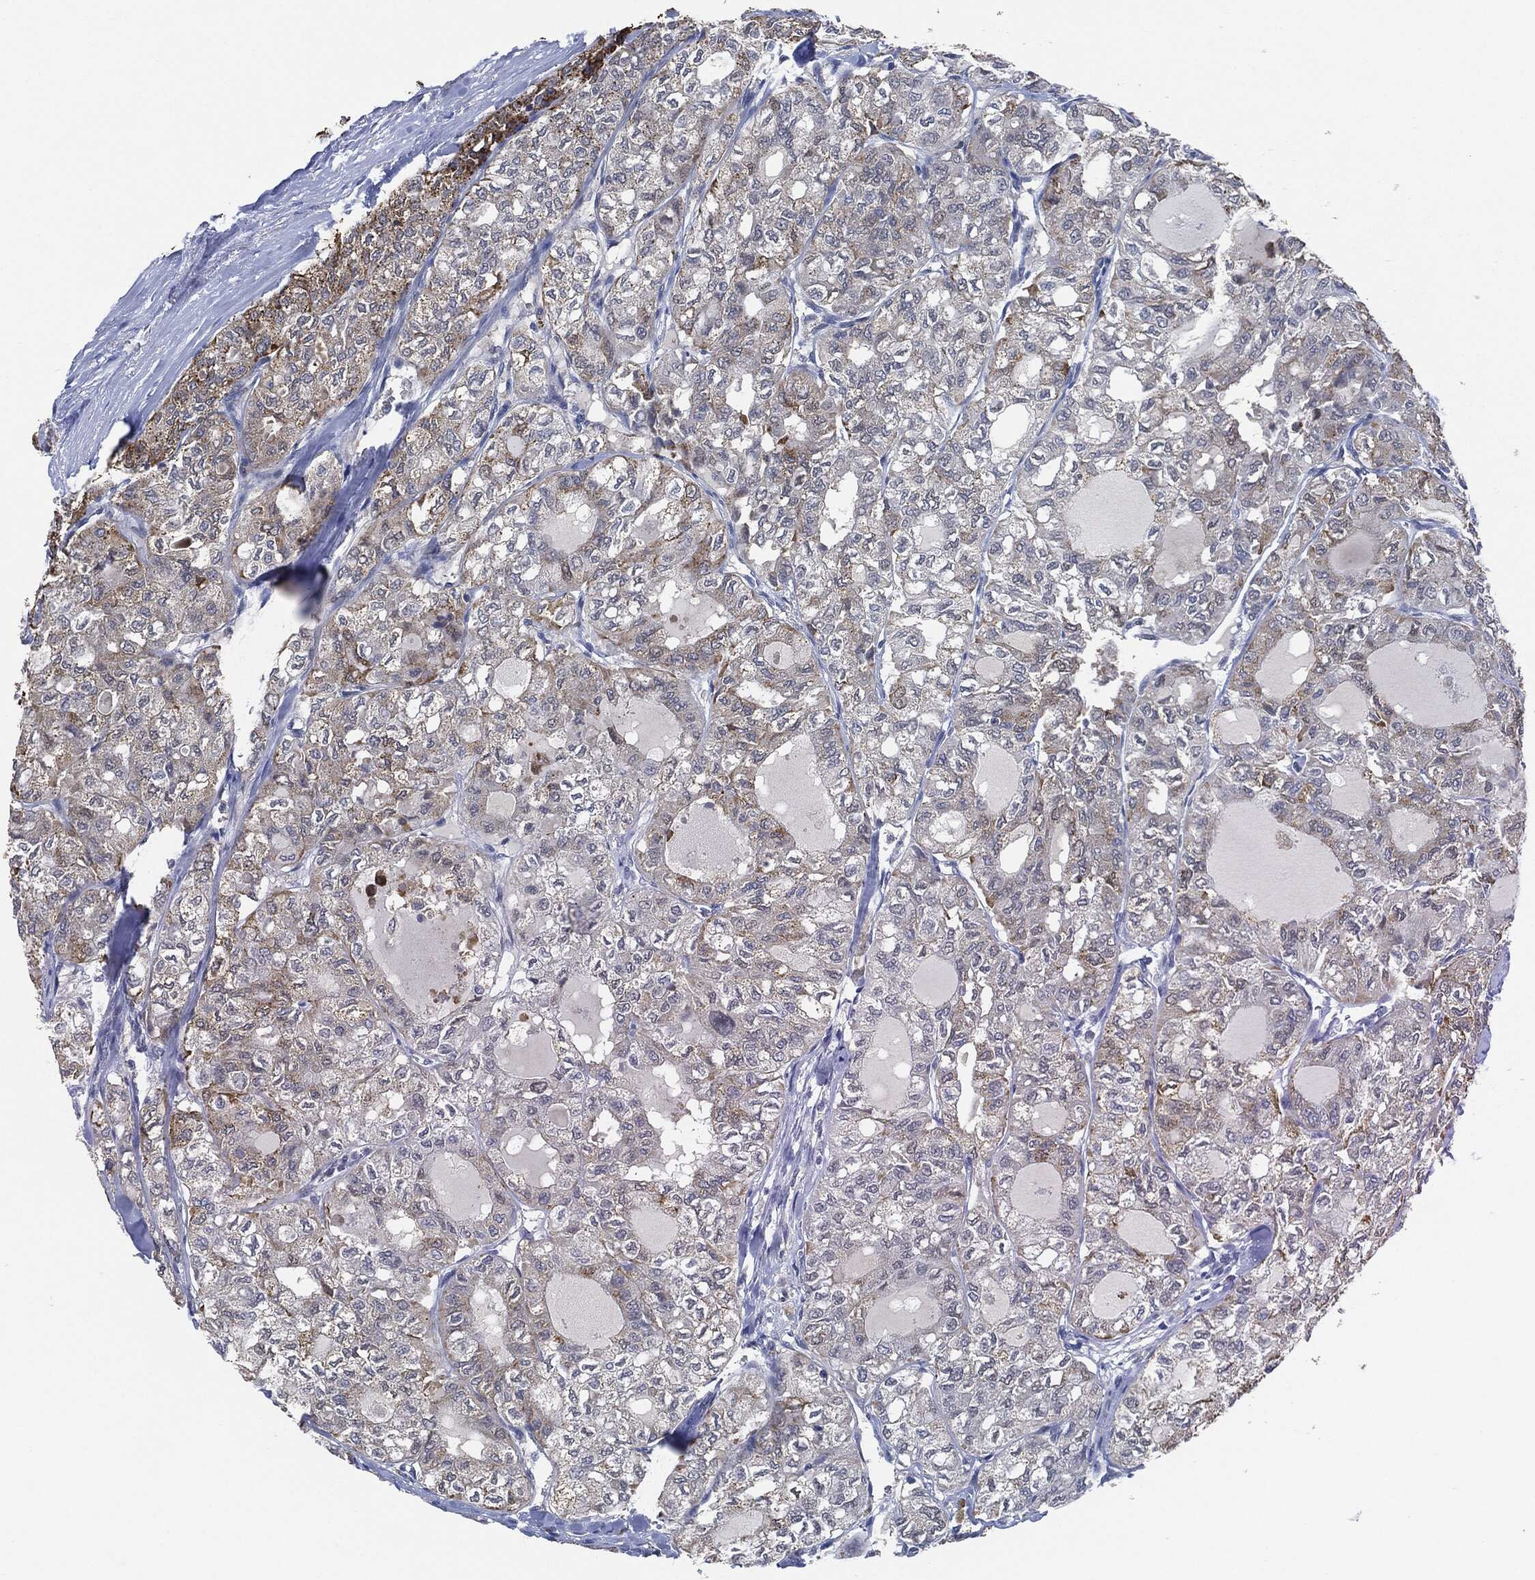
{"staining": {"intensity": "strong", "quantity": "<25%", "location": "cytoplasmic/membranous"}, "tissue": "thyroid cancer", "cell_type": "Tumor cells", "image_type": "cancer", "snomed": [{"axis": "morphology", "description": "Follicular adenoma carcinoma, NOS"}, {"axis": "topography", "description": "Thyroid gland"}], "caption": "Strong cytoplasmic/membranous protein staining is present in about <25% of tumor cells in thyroid cancer. The staining is performed using DAB (3,3'-diaminobenzidine) brown chromogen to label protein expression. The nuclei are counter-stained blue using hematoxylin.", "gene": "VSIG4", "patient": {"sex": "male", "age": 75}}